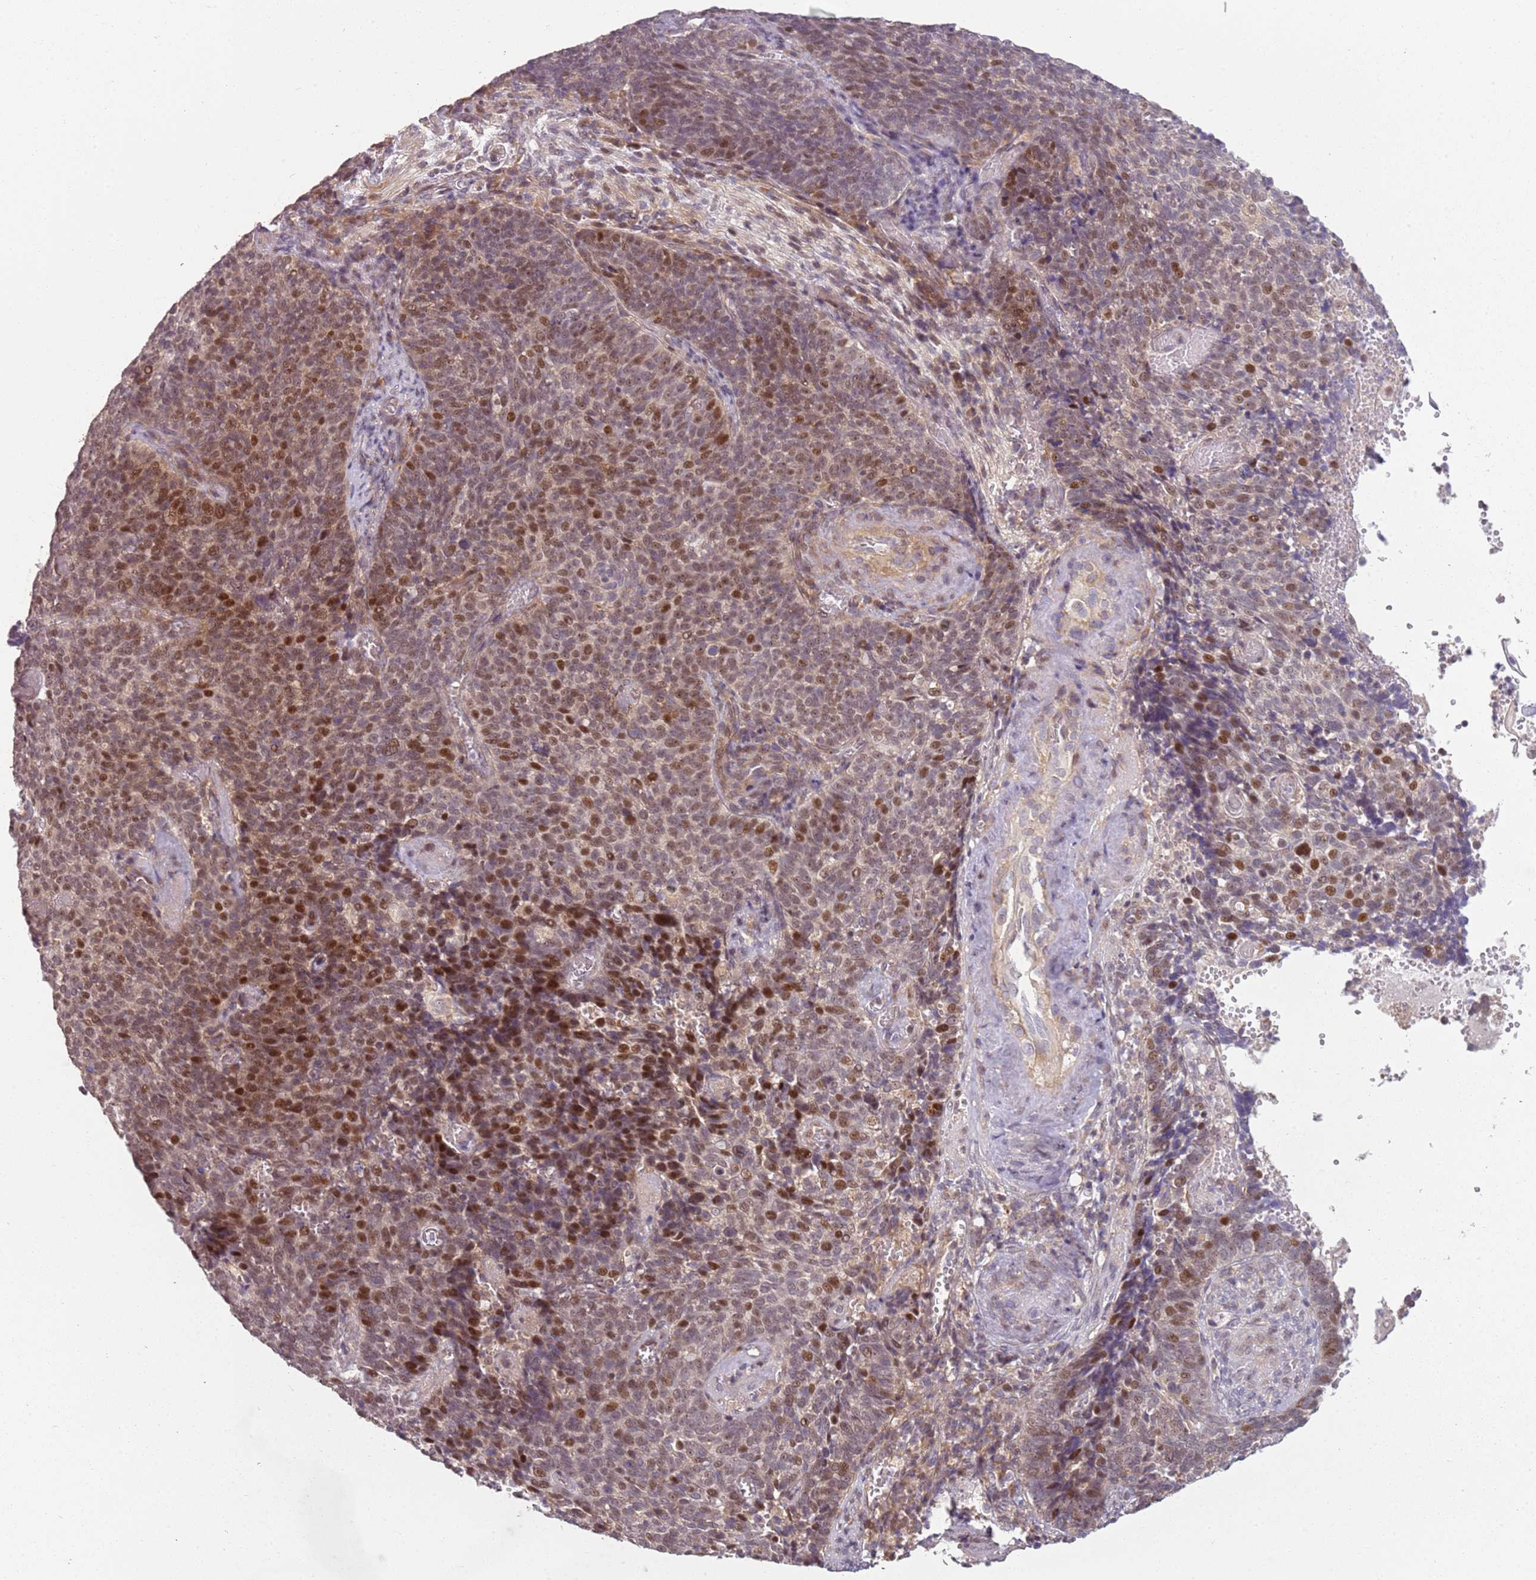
{"staining": {"intensity": "moderate", "quantity": "25%-75%", "location": "cytoplasmic/membranous,nuclear"}, "tissue": "cervical cancer", "cell_type": "Tumor cells", "image_type": "cancer", "snomed": [{"axis": "morphology", "description": "Normal tissue, NOS"}, {"axis": "morphology", "description": "Squamous cell carcinoma, NOS"}, {"axis": "topography", "description": "Cervix"}], "caption": "The micrograph shows a brown stain indicating the presence of a protein in the cytoplasmic/membranous and nuclear of tumor cells in cervical squamous cell carcinoma.", "gene": "CHURC1", "patient": {"sex": "female", "age": 39}}